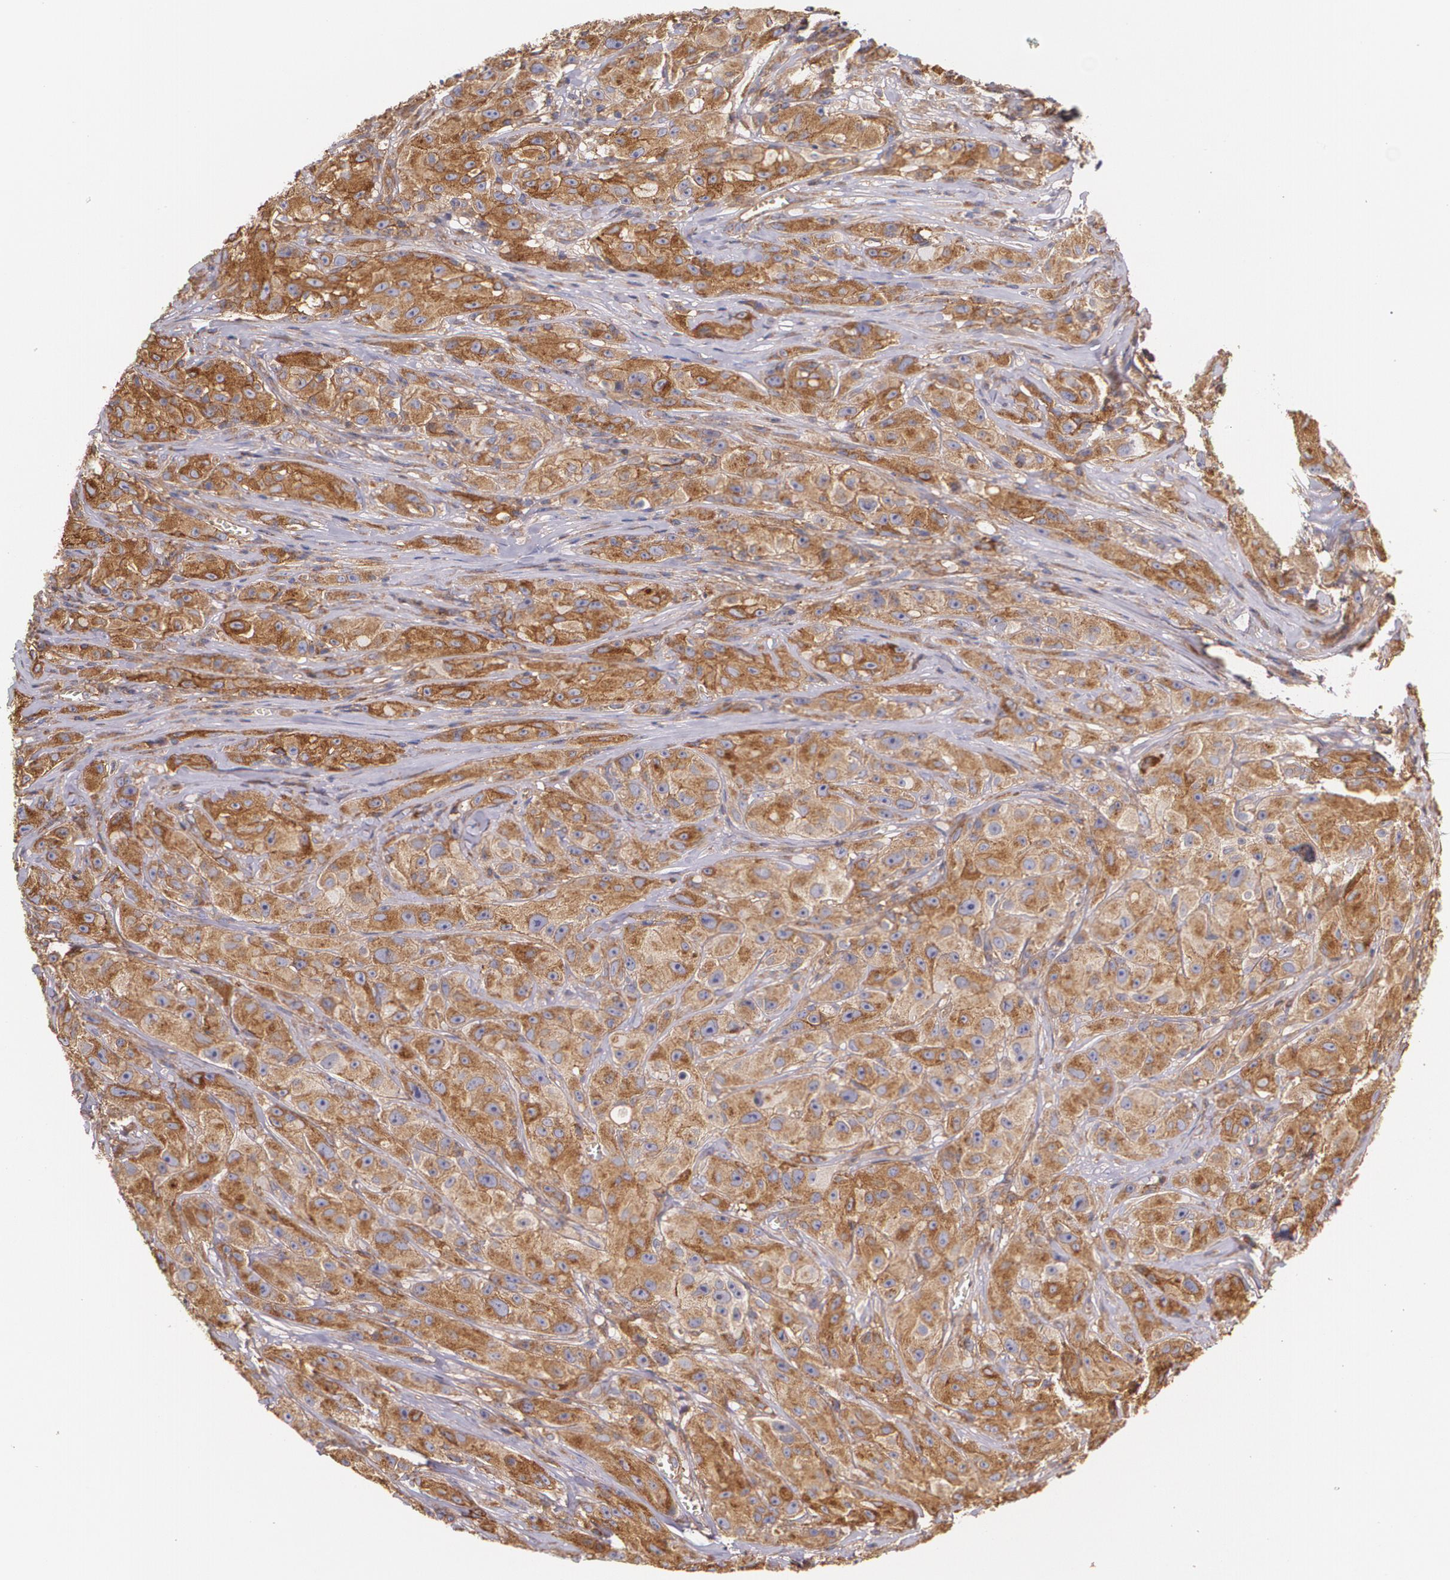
{"staining": {"intensity": "moderate", "quantity": ">75%", "location": "cytoplasmic/membranous"}, "tissue": "melanoma", "cell_type": "Tumor cells", "image_type": "cancer", "snomed": [{"axis": "morphology", "description": "Malignant melanoma, NOS"}, {"axis": "topography", "description": "Skin"}], "caption": "Protein expression by immunohistochemistry (IHC) demonstrates moderate cytoplasmic/membranous positivity in about >75% of tumor cells in melanoma.", "gene": "B2M", "patient": {"sex": "male", "age": 56}}